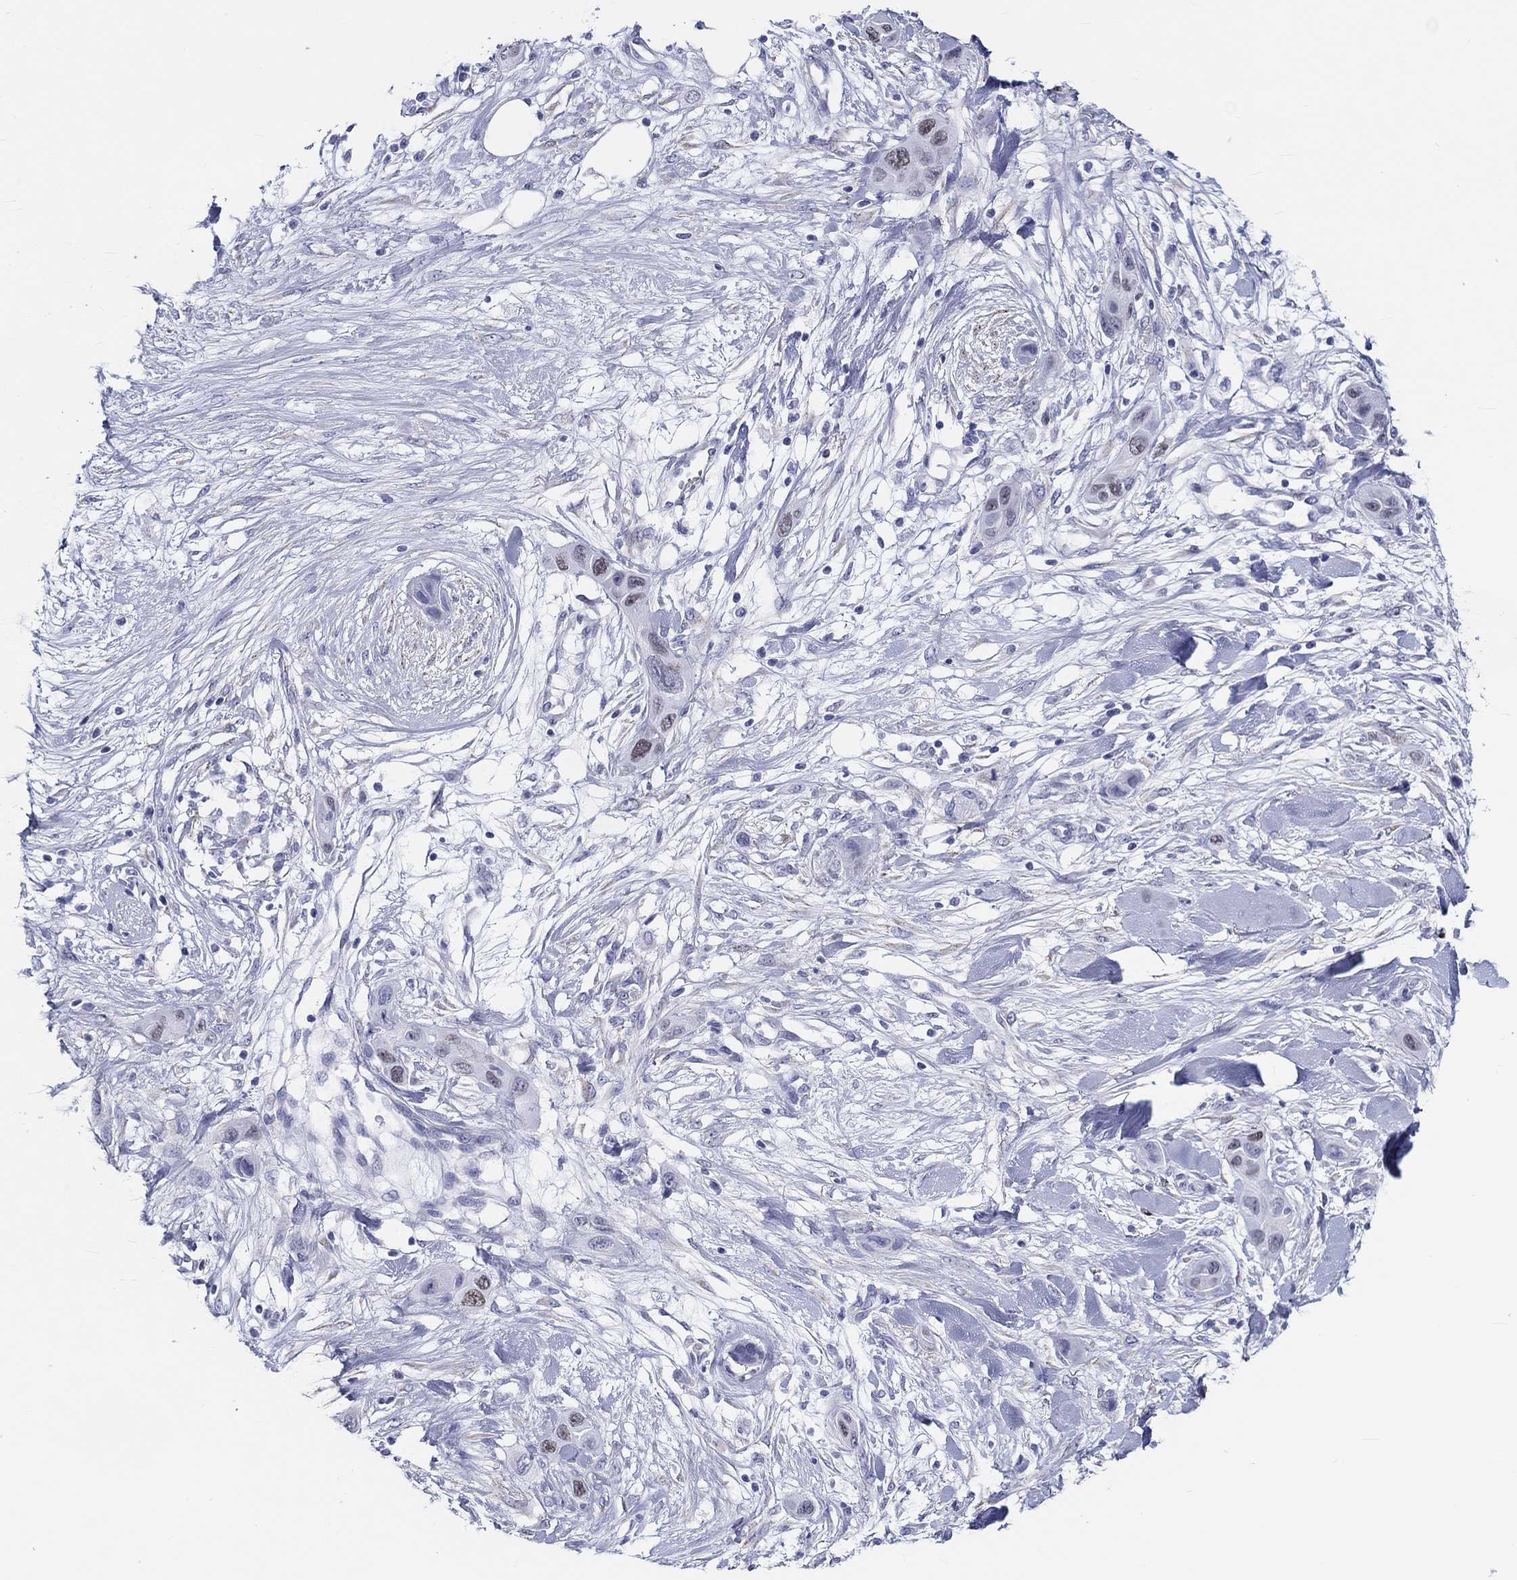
{"staining": {"intensity": "weak", "quantity": "<25%", "location": "nuclear"}, "tissue": "skin cancer", "cell_type": "Tumor cells", "image_type": "cancer", "snomed": [{"axis": "morphology", "description": "Squamous cell carcinoma, NOS"}, {"axis": "topography", "description": "Skin"}], "caption": "Tumor cells are negative for brown protein staining in skin cancer. (DAB (3,3'-diaminobenzidine) immunohistochemistry (IHC), high magnification).", "gene": "H1-1", "patient": {"sex": "male", "age": 79}}